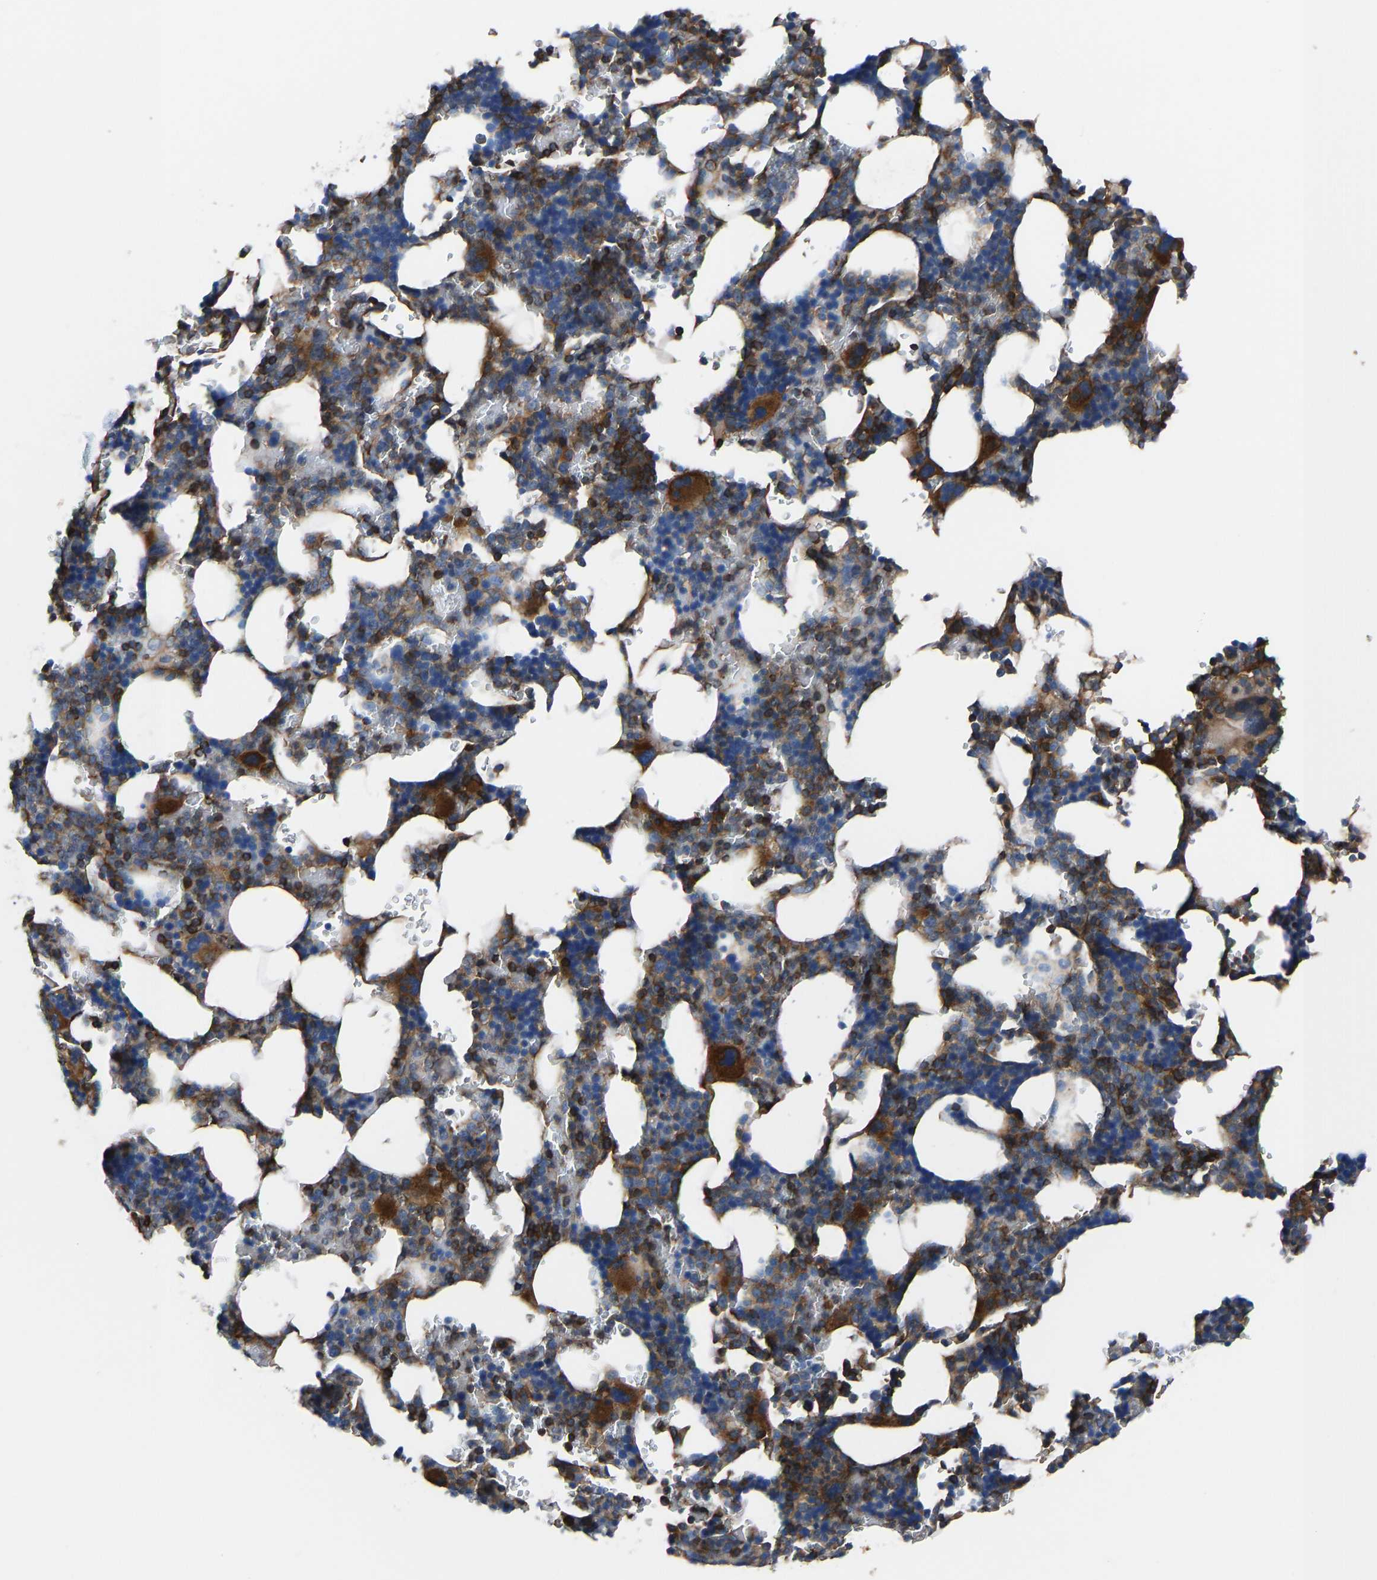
{"staining": {"intensity": "strong", "quantity": "25%-75%", "location": "cytoplasmic/membranous"}, "tissue": "bone marrow", "cell_type": "Hematopoietic cells", "image_type": "normal", "snomed": [{"axis": "morphology", "description": "Normal tissue, NOS"}, {"axis": "topography", "description": "Bone marrow"}], "caption": "Immunohistochemical staining of benign bone marrow reveals strong cytoplasmic/membranous protein expression in about 25%-75% of hematopoietic cells. The protein is shown in brown color, while the nuclei are stained blue.", "gene": "PRKAR1A", "patient": {"sex": "female", "age": 81}}